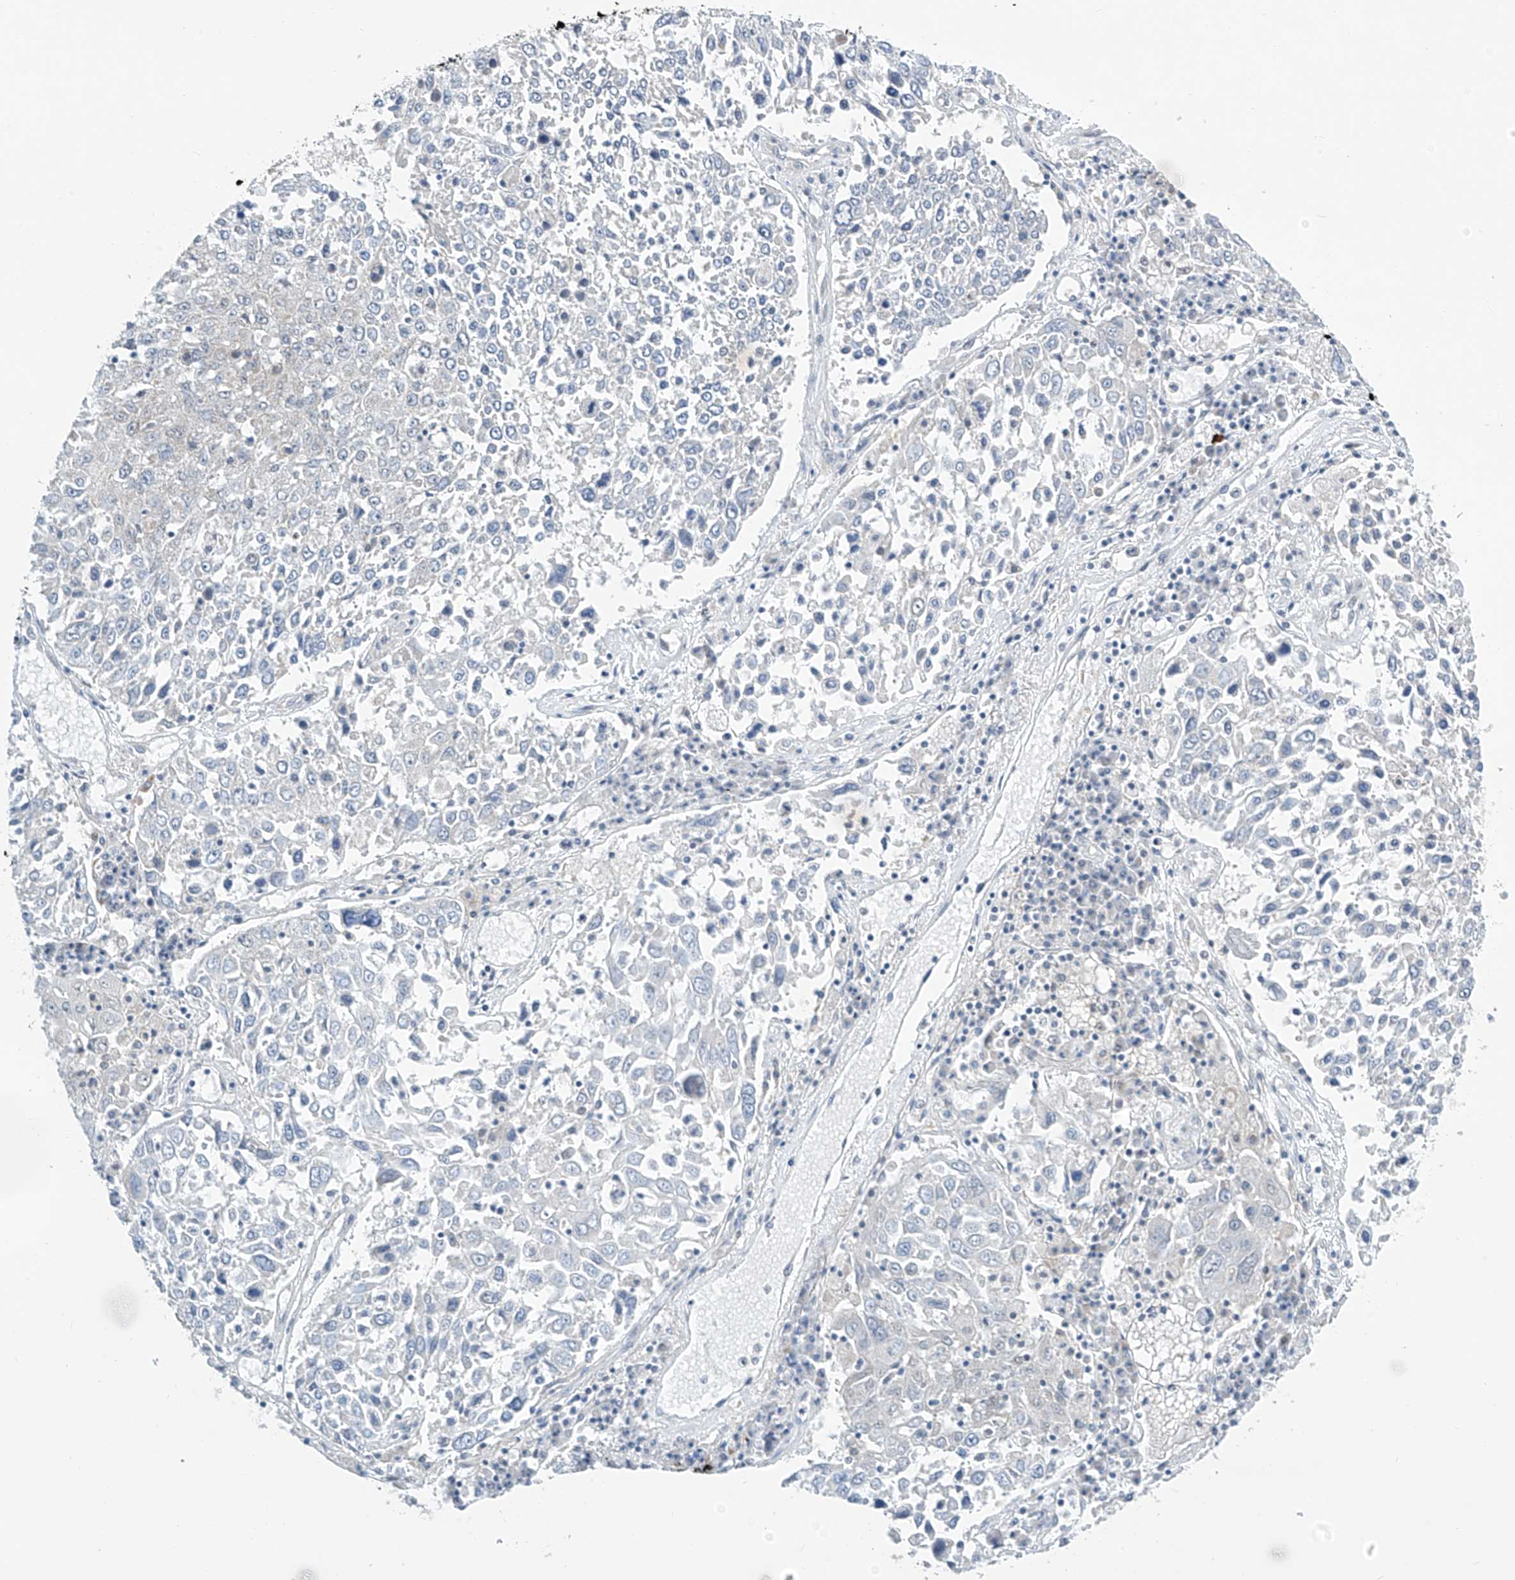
{"staining": {"intensity": "negative", "quantity": "none", "location": "none"}, "tissue": "lung cancer", "cell_type": "Tumor cells", "image_type": "cancer", "snomed": [{"axis": "morphology", "description": "Squamous cell carcinoma, NOS"}, {"axis": "topography", "description": "Lung"}], "caption": "Immunohistochemical staining of human lung cancer (squamous cell carcinoma) demonstrates no significant positivity in tumor cells.", "gene": "APLF", "patient": {"sex": "male", "age": 65}}